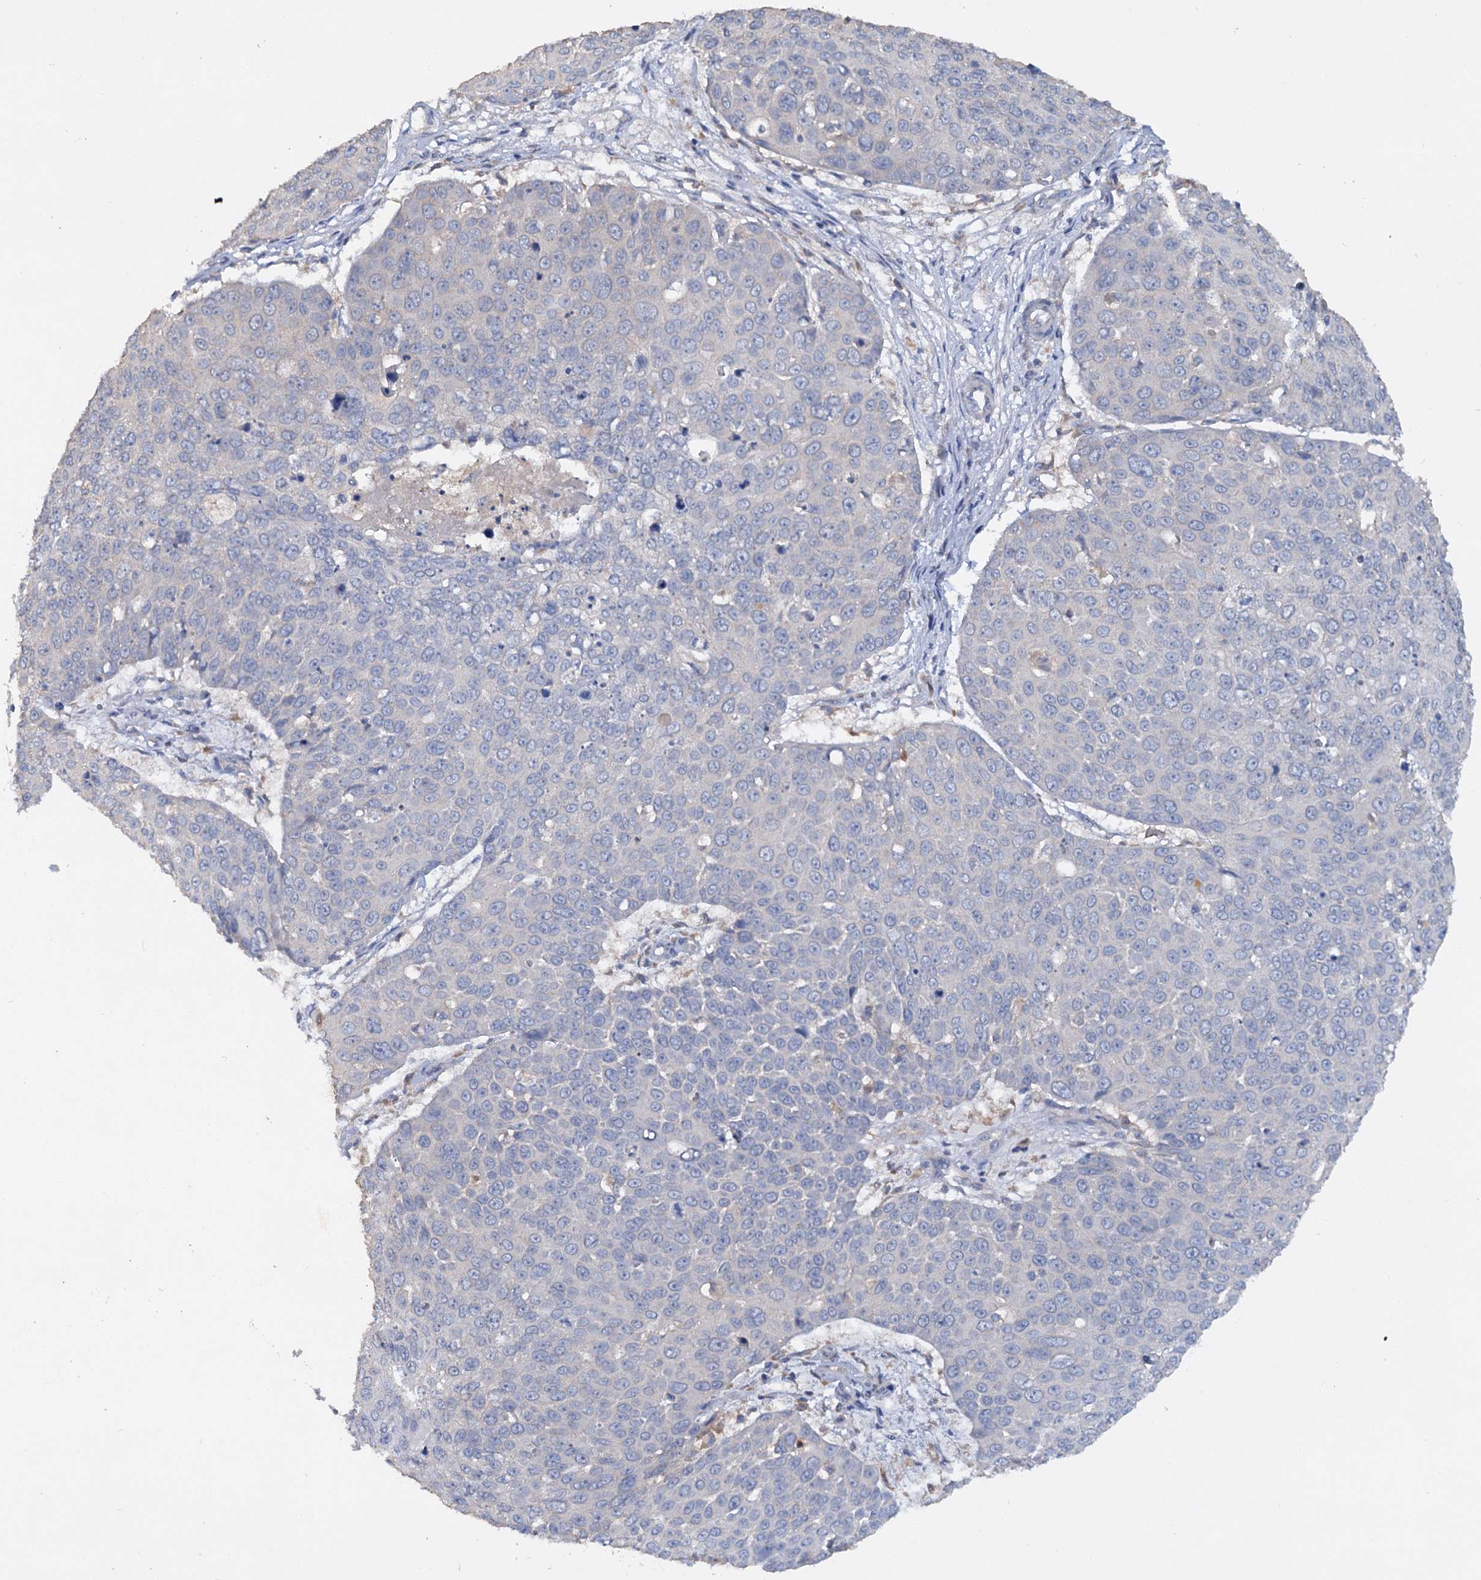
{"staining": {"intensity": "negative", "quantity": "none", "location": "none"}, "tissue": "skin cancer", "cell_type": "Tumor cells", "image_type": "cancer", "snomed": [{"axis": "morphology", "description": "Squamous cell carcinoma, NOS"}, {"axis": "topography", "description": "Skin"}], "caption": "An immunohistochemistry (IHC) image of skin cancer (squamous cell carcinoma) is shown. There is no staining in tumor cells of skin cancer (squamous cell carcinoma).", "gene": "ETFBKMT", "patient": {"sex": "male", "age": 71}}